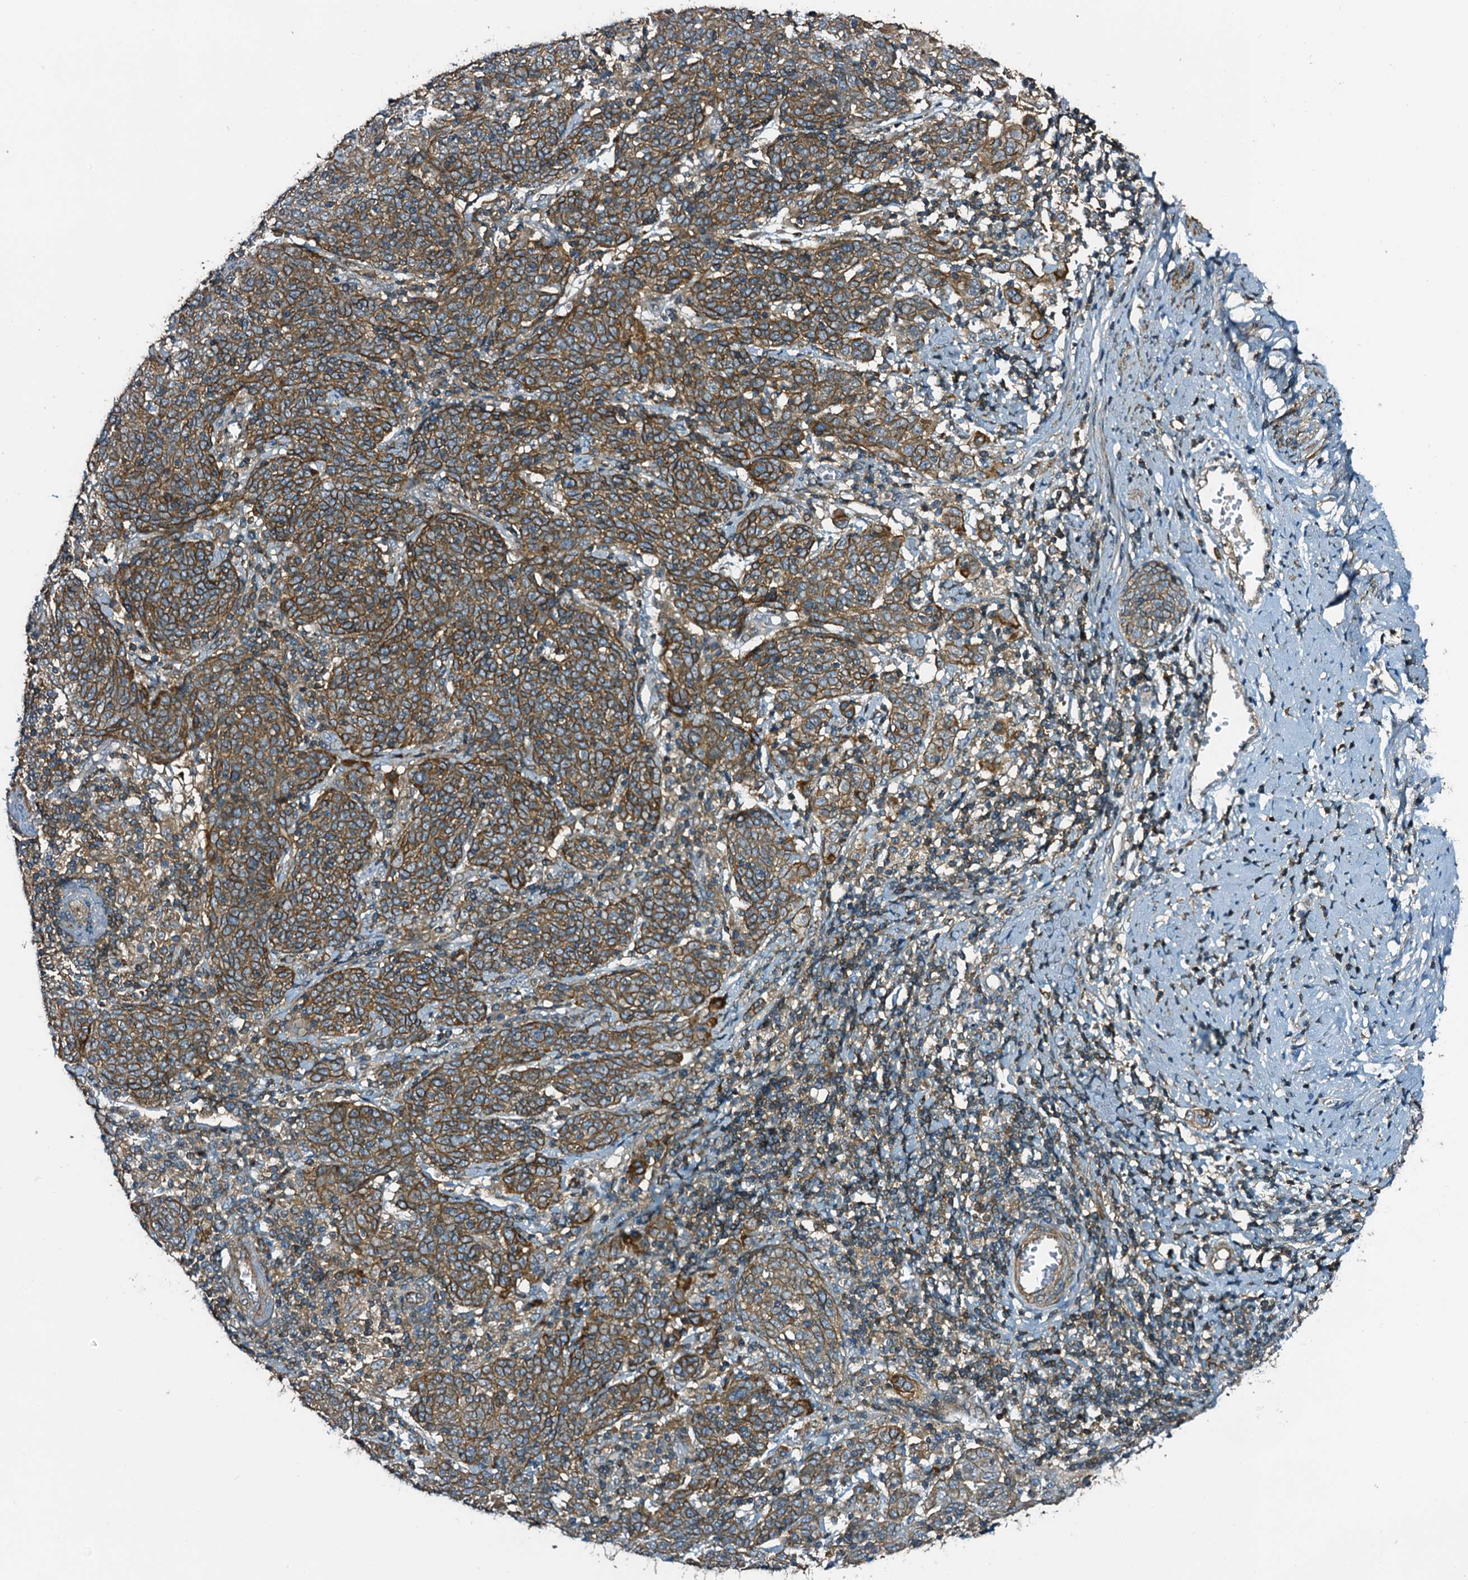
{"staining": {"intensity": "moderate", "quantity": ">75%", "location": "cytoplasmic/membranous"}, "tissue": "cervical cancer", "cell_type": "Tumor cells", "image_type": "cancer", "snomed": [{"axis": "morphology", "description": "Squamous cell carcinoma, NOS"}, {"axis": "topography", "description": "Cervix"}], "caption": "Immunohistochemical staining of human cervical cancer reveals medium levels of moderate cytoplasmic/membranous protein staining in about >75% of tumor cells.", "gene": "DUOXA1", "patient": {"sex": "female", "age": 67}}